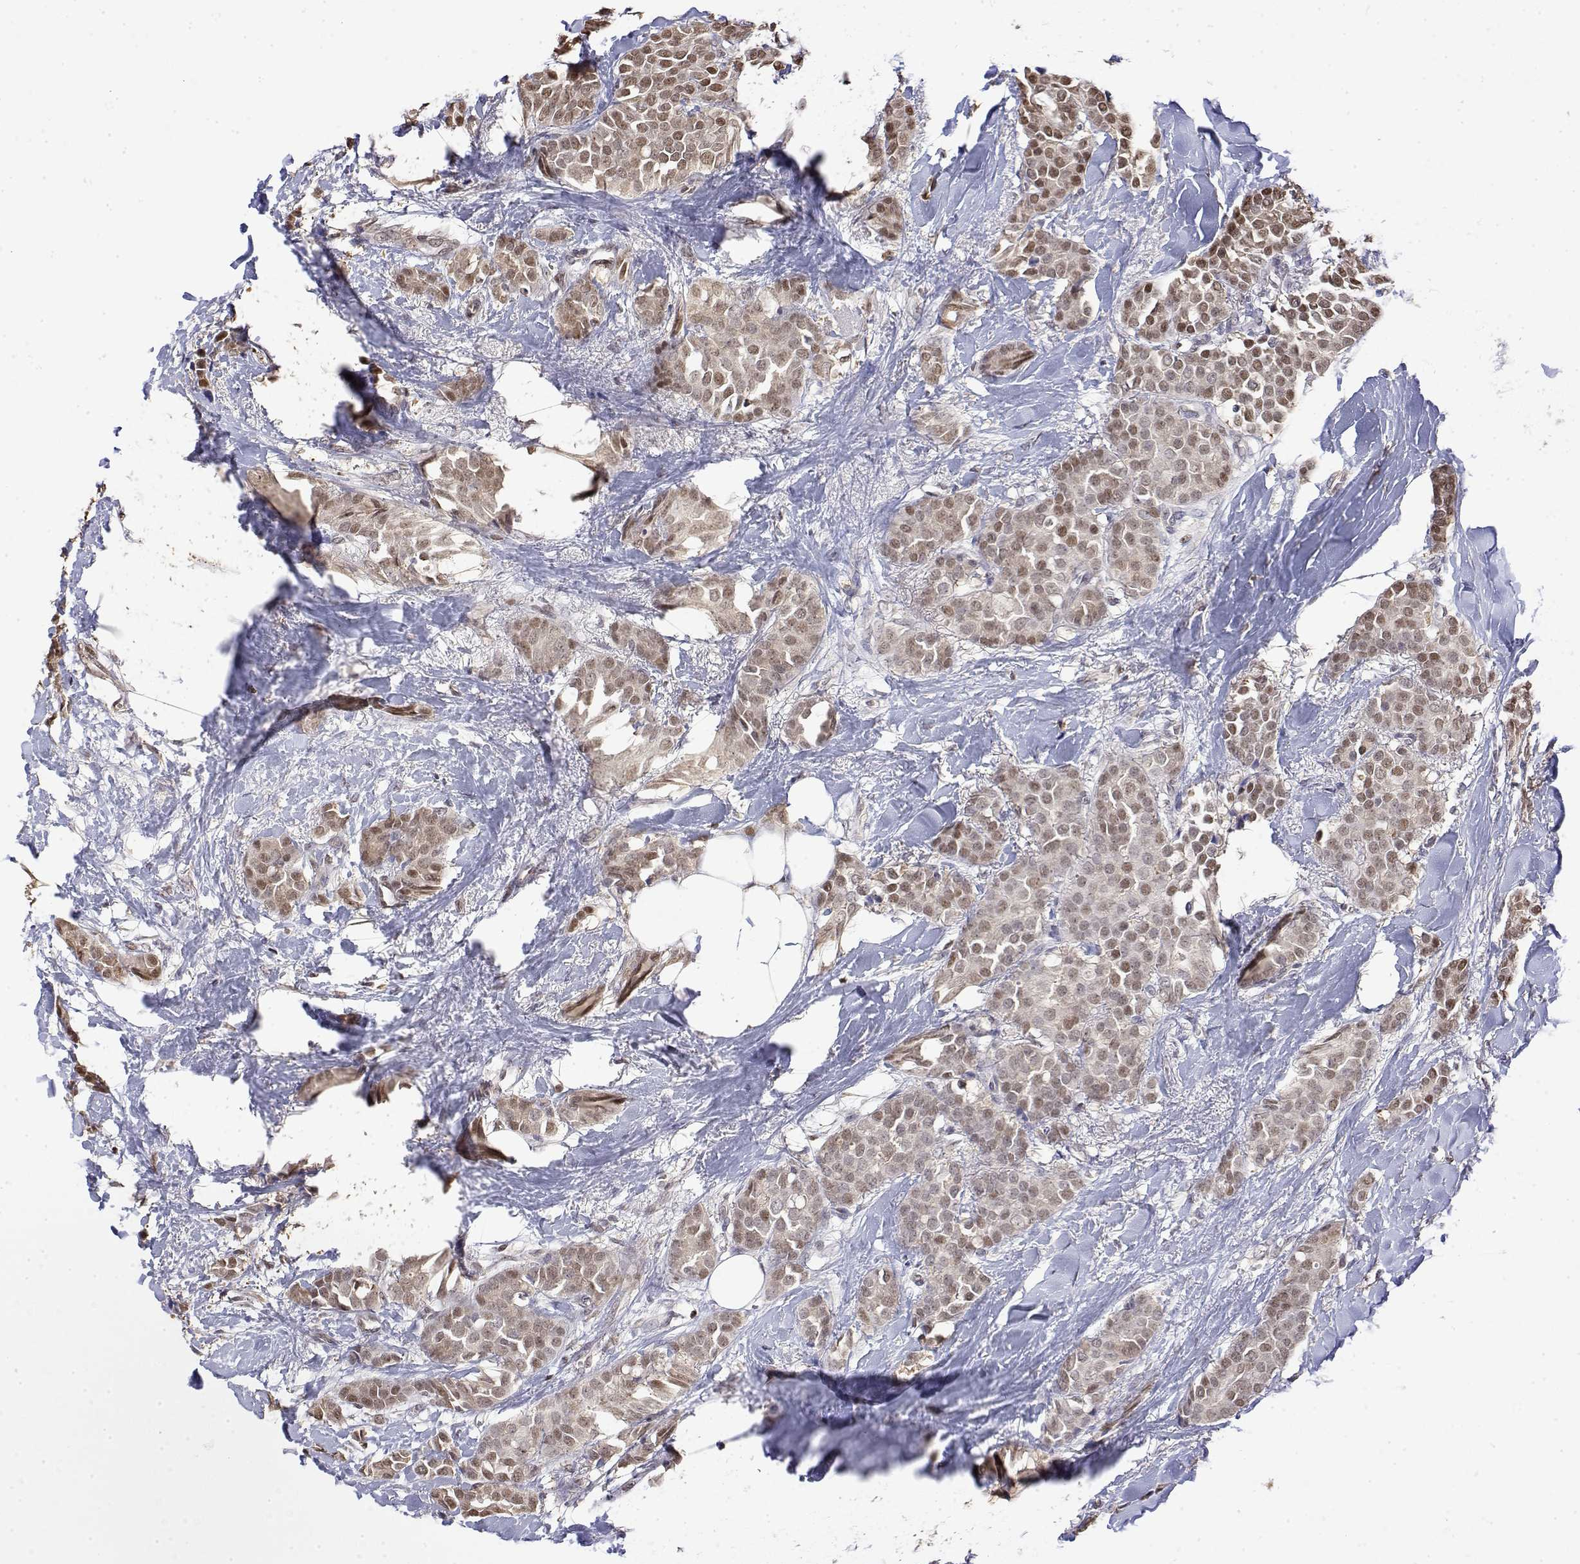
{"staining": {"intensity": "weak", "quantity": ">75%", "location": "nuclear"}, "tissue": "breast cancer", "cell_type": "Tumor cells", "image_type": "cancer", "snomed": [{"axis": "morphology", "description": "Duct carcinoma"}, {"axis": "topography", "description": "Breast"}], "caption": "The immunohistochemical stain shows weak nuclear staining in tumor cells of breast cancer tissue. The staining was performed using DAB (3,3'-diaminobenzidine) to visualize the protein expression in brown, while the nuclei were stained in blue with hematoxylin (Magnification: 20x).", "gene": "TPI1", "patient": {"sex": "female", "age": 79}}